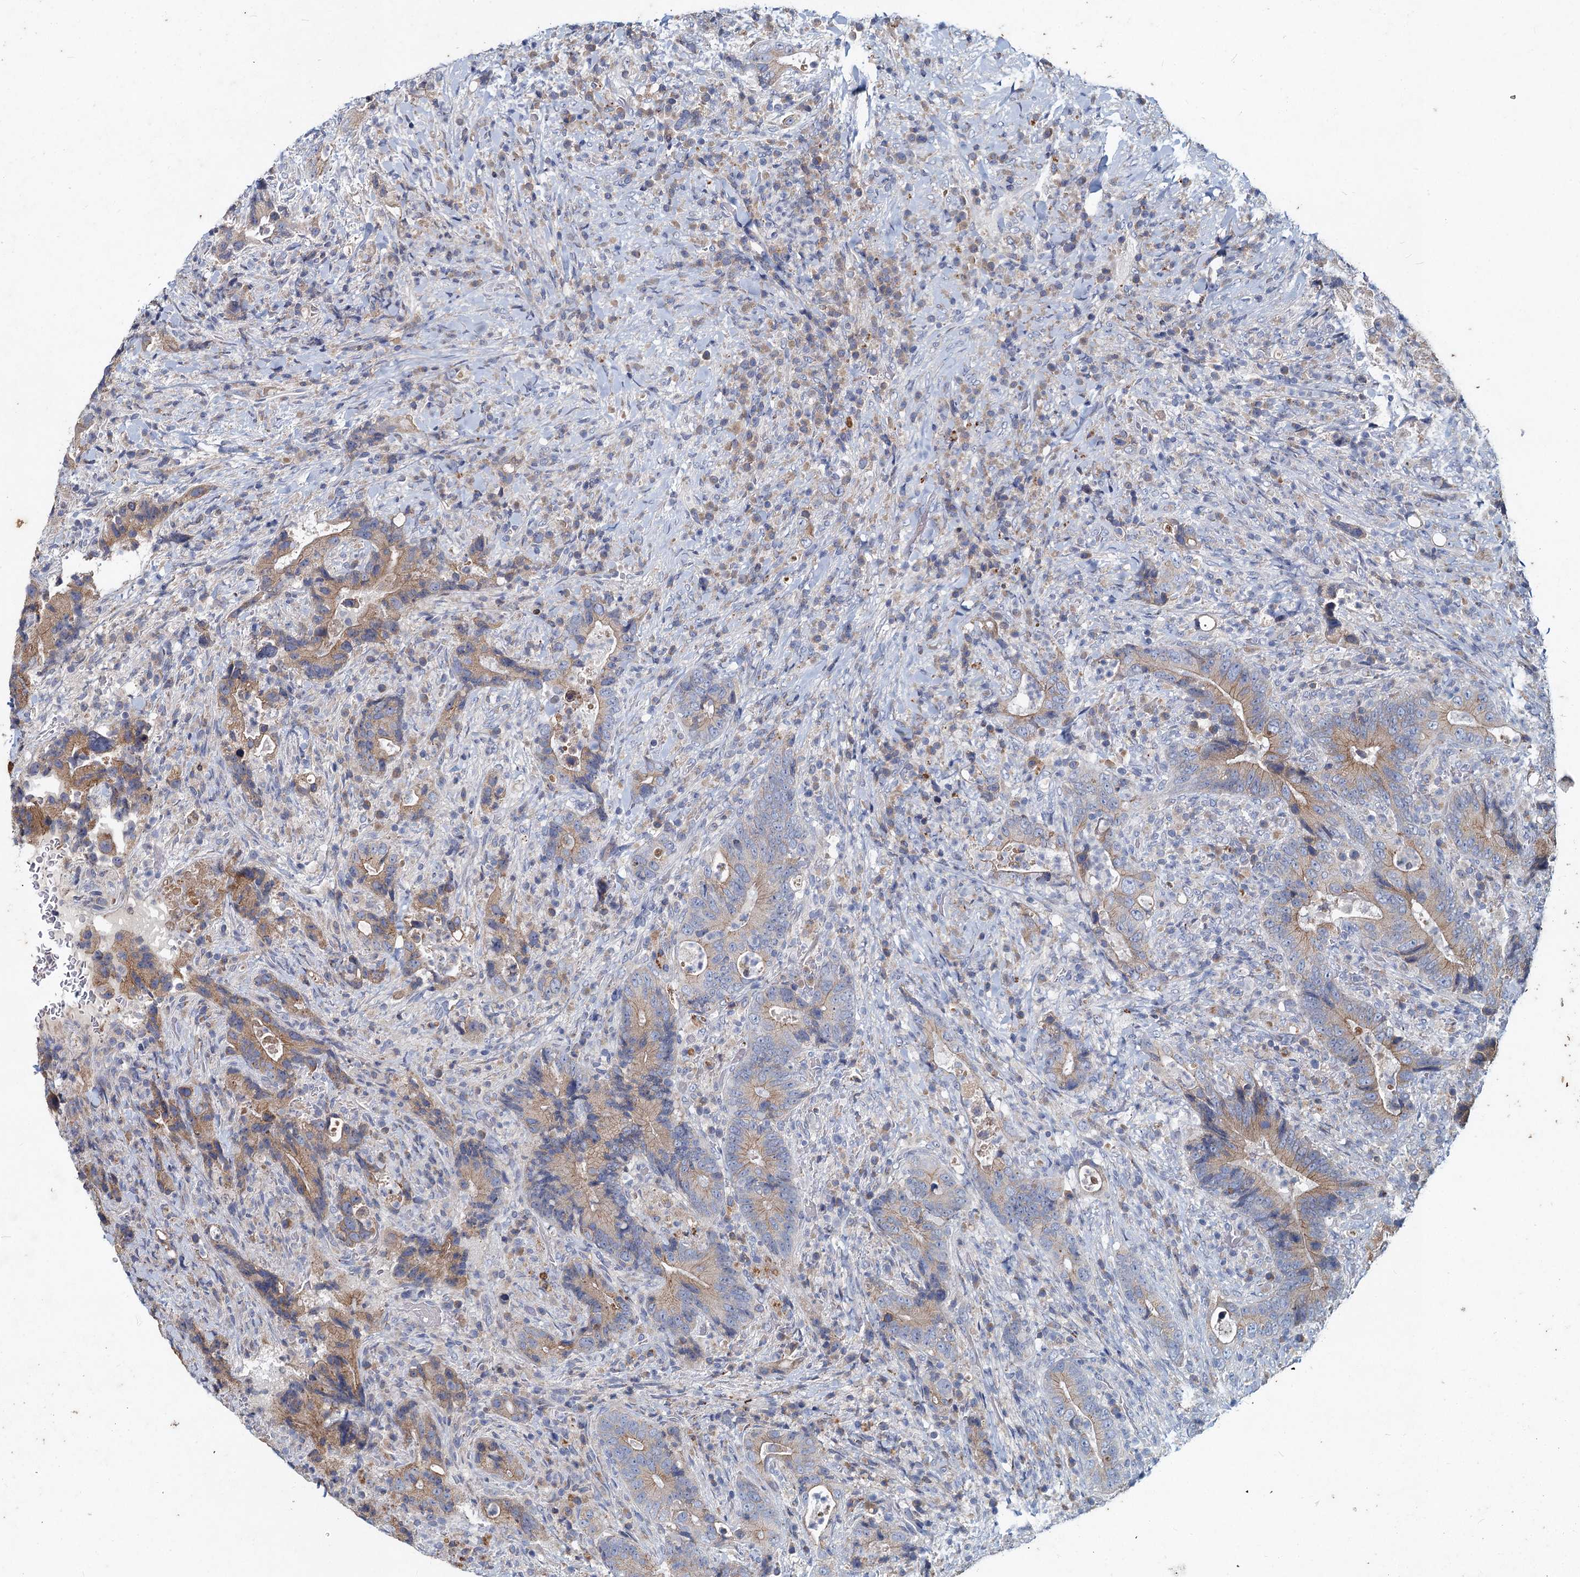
{"staining": {"intensity": "weak", "quantity": "25%-75%", "location": "cytoplasmic/membranous"}, "tissue": "colorectal cancer", "cell_type": "Tumor cells", "image_type": "cancer", "snomed": [{"axis": "morphology", "description": "Adenocarcinoma, NOS"}, {"axis": "topography", "description": "Colon"}], "caption": "Protein expression analysis of adenocarcinoma (colorectal) reveals weak cytoplasmic/membranous staining in about 25%-75% of tumor cells.", "gene": "TMX2", "patient": {"sex": "female", "age": 75}}